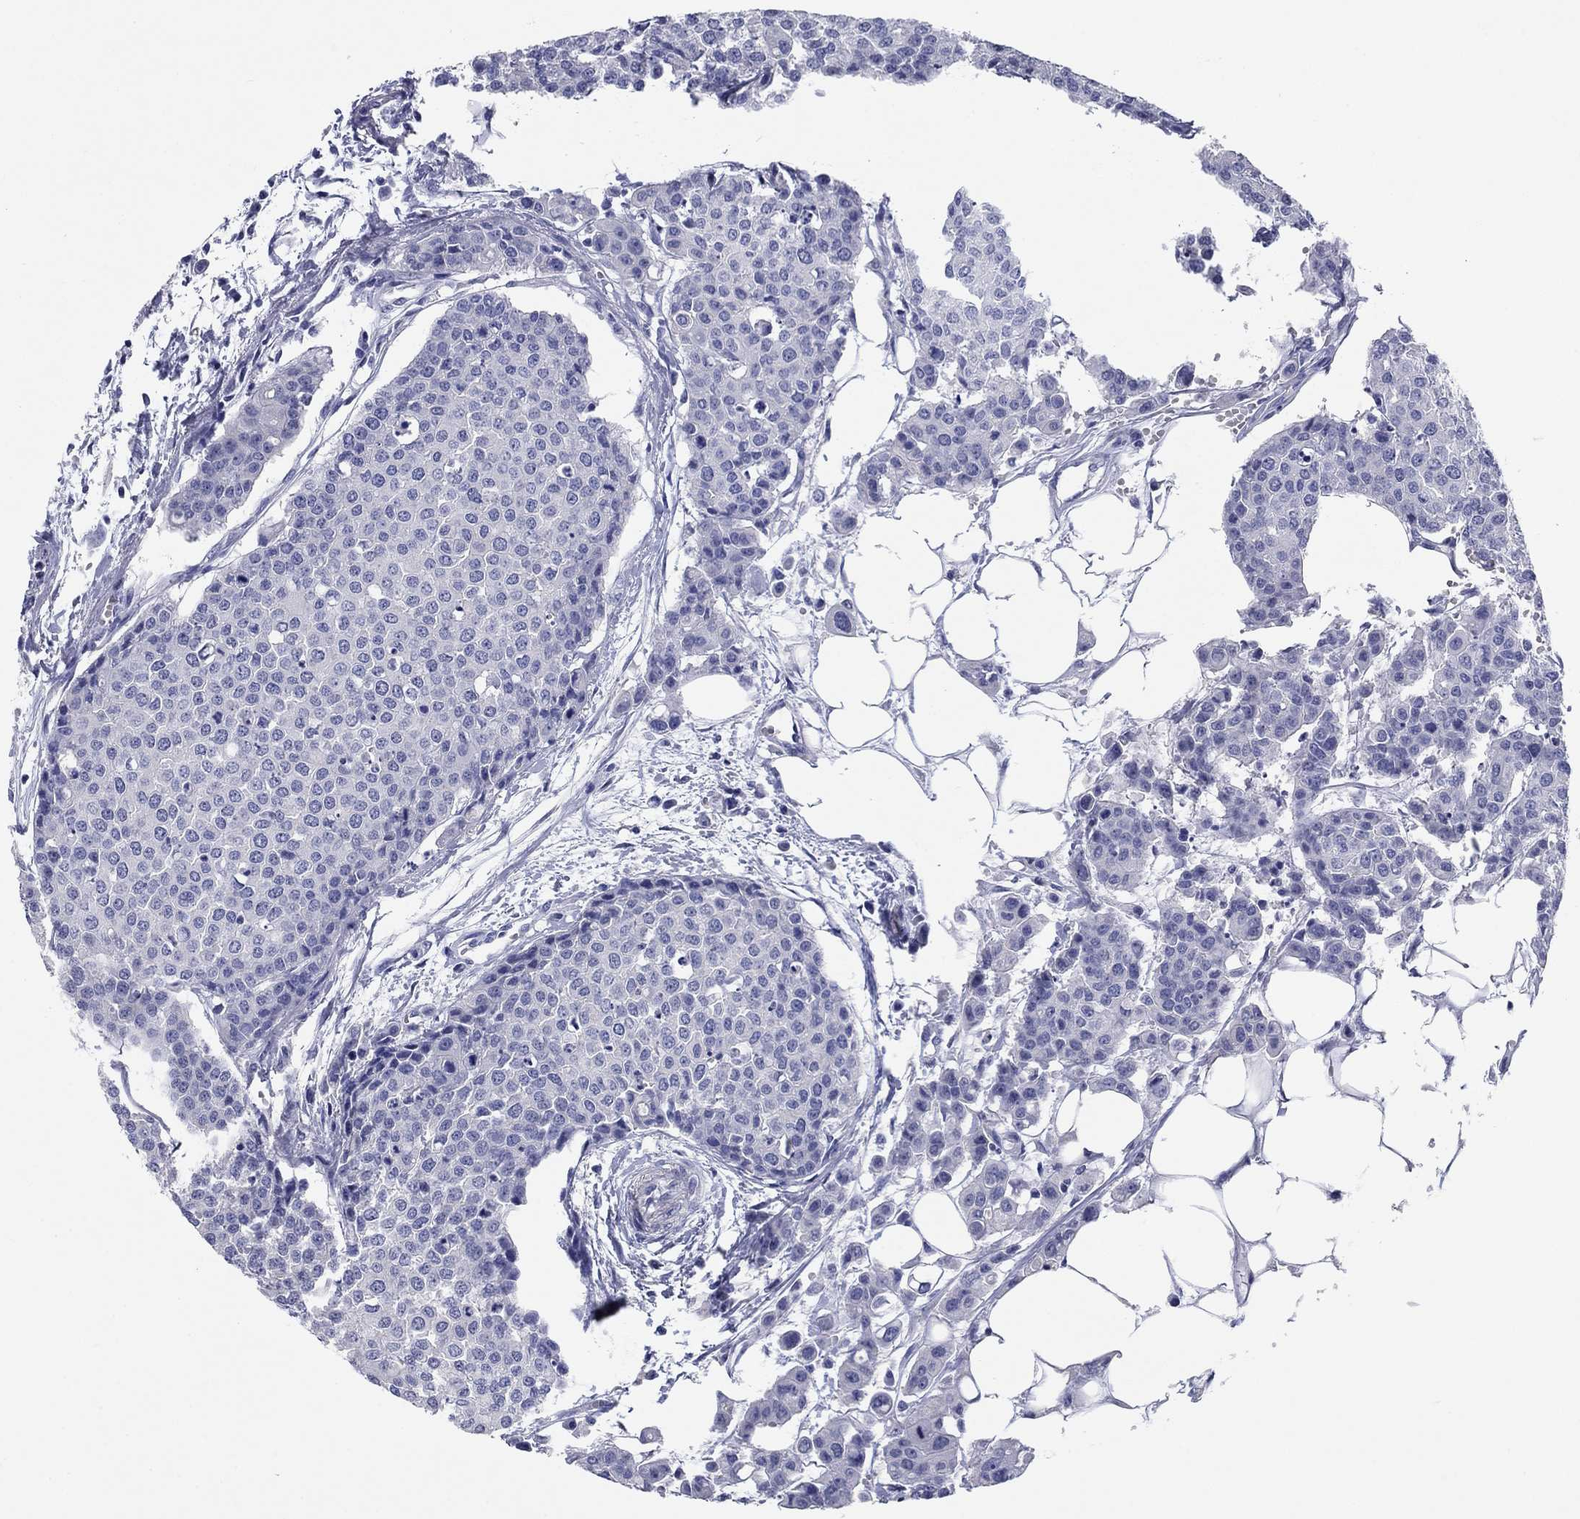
{"staining": {"intensity": "negative", "quantity": "none", "location": "none"}, "tissue": "carcinoid", "cell_type": "Tumor cells", "image_type": "cancer", "snomed": [{"axis": "morphology", "description": "Carcinoid, malignant, NOS"}, {"axis": "topography", "description": "Colon"}], "caption": "Tumor cells are negative for brown protein staining in carcinoid. (Stains: DAB (3,3'-diaminobenzidine) immunohistochemistry (IHC) with hematoxylin counter stain, Microscopy: brightfield microscopy at high magnification).", "gene": "PRKCG", "patient": {"sex": "male", "age": 81}}